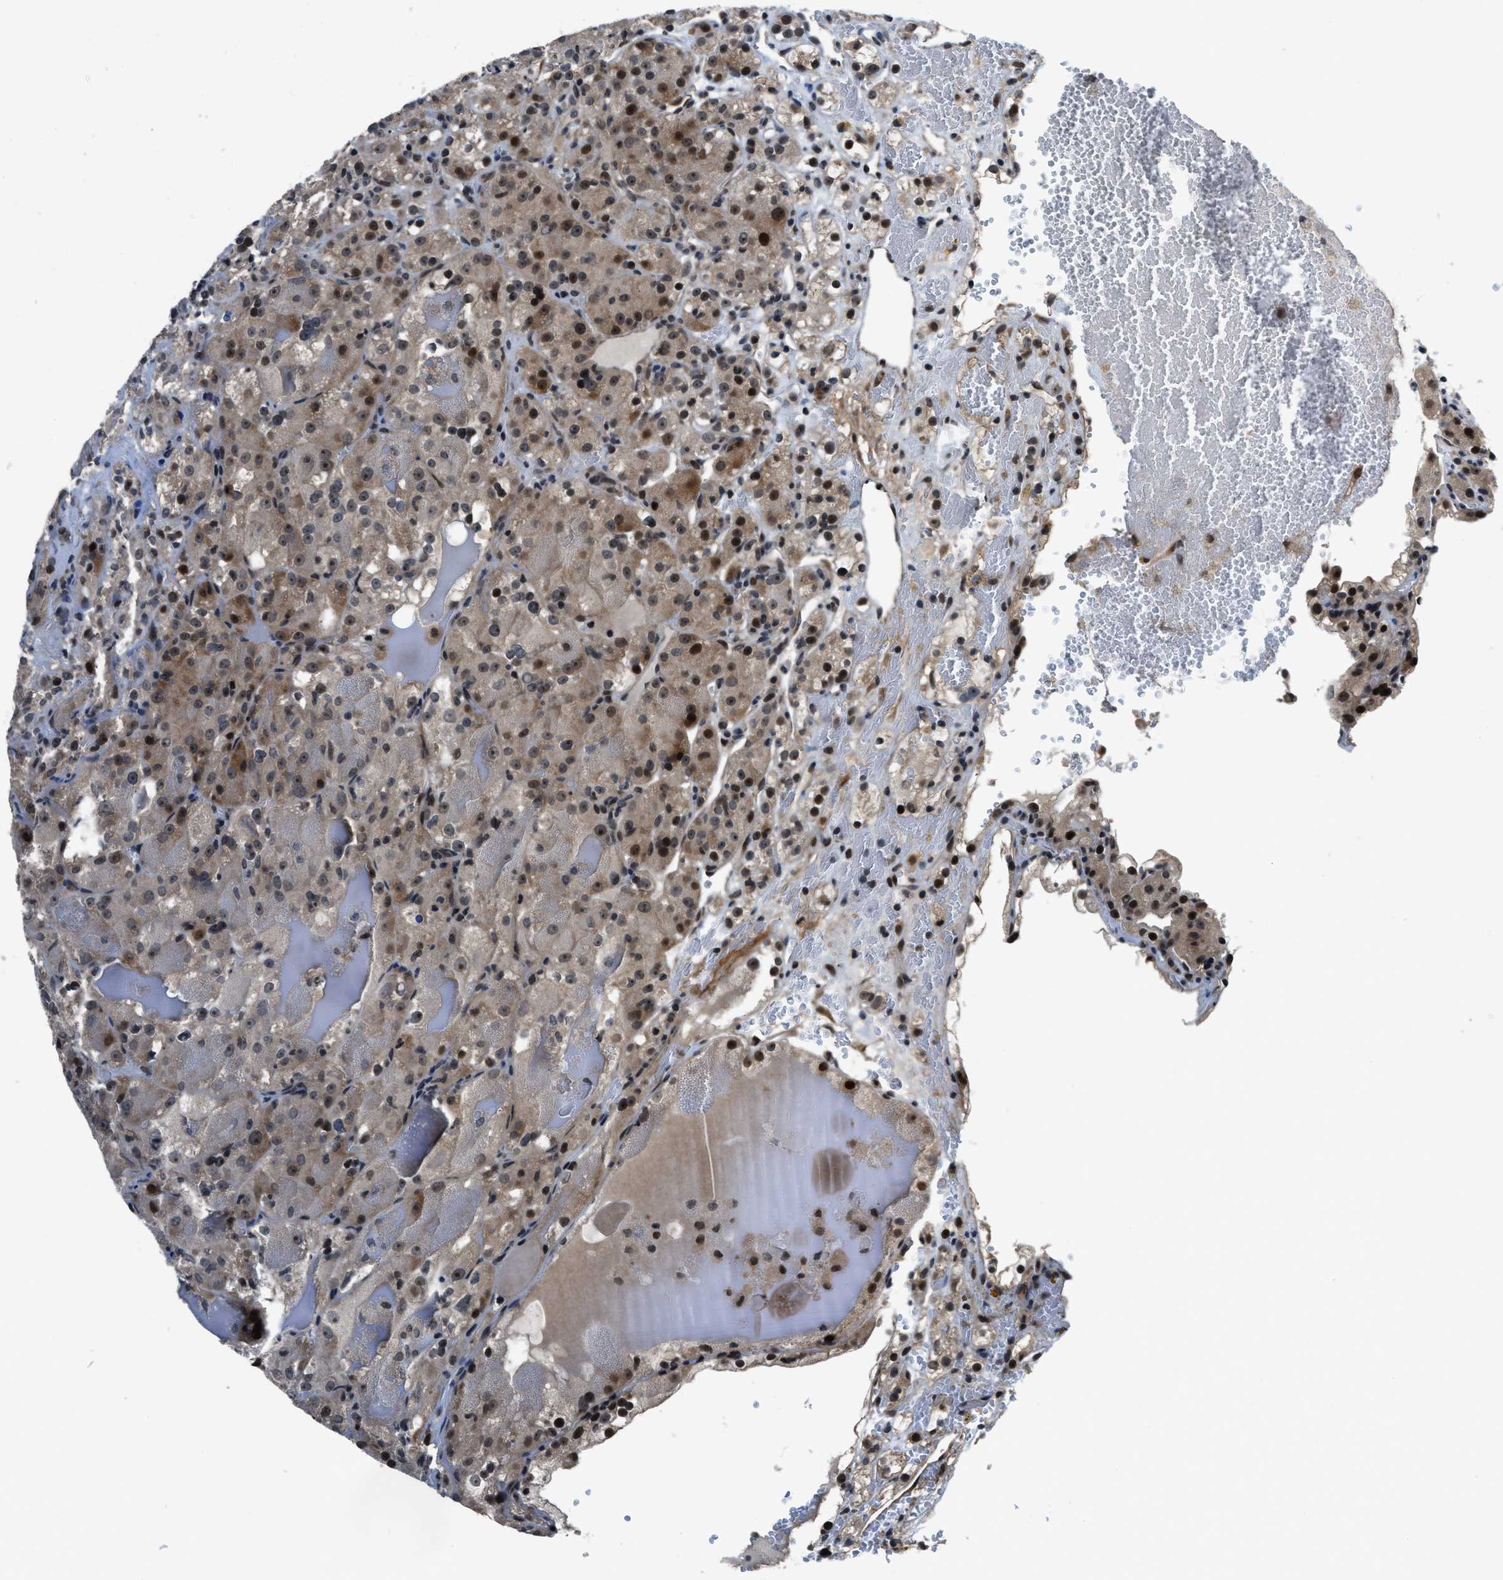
{"staining": {"intensity": "moderate", "quantity": "25%-75%", "location": "cytoplasmic/membranous,nuclear"}, "tissue": "renal cancer", "cell_type": "Tumor cells", "image_type": "cancer", "snomed": [{"axis": "morphology", "description": "Normal tissue, NOS"}, {"axis": "morphology", "description": "Adenocarcinoma, NOS"}, {"axis": "topography", "description": "Kidney"}], "caption": "Adenocarcinoma (renal) tissue demonstrates moderate cytoplasmic/membranous and nuclear positivity in approximately 25%-75% of tumor cells, visualized by immunohistochemistry.", "gene": "SETD5", "patient": {"sex": "male", "age": 61}}